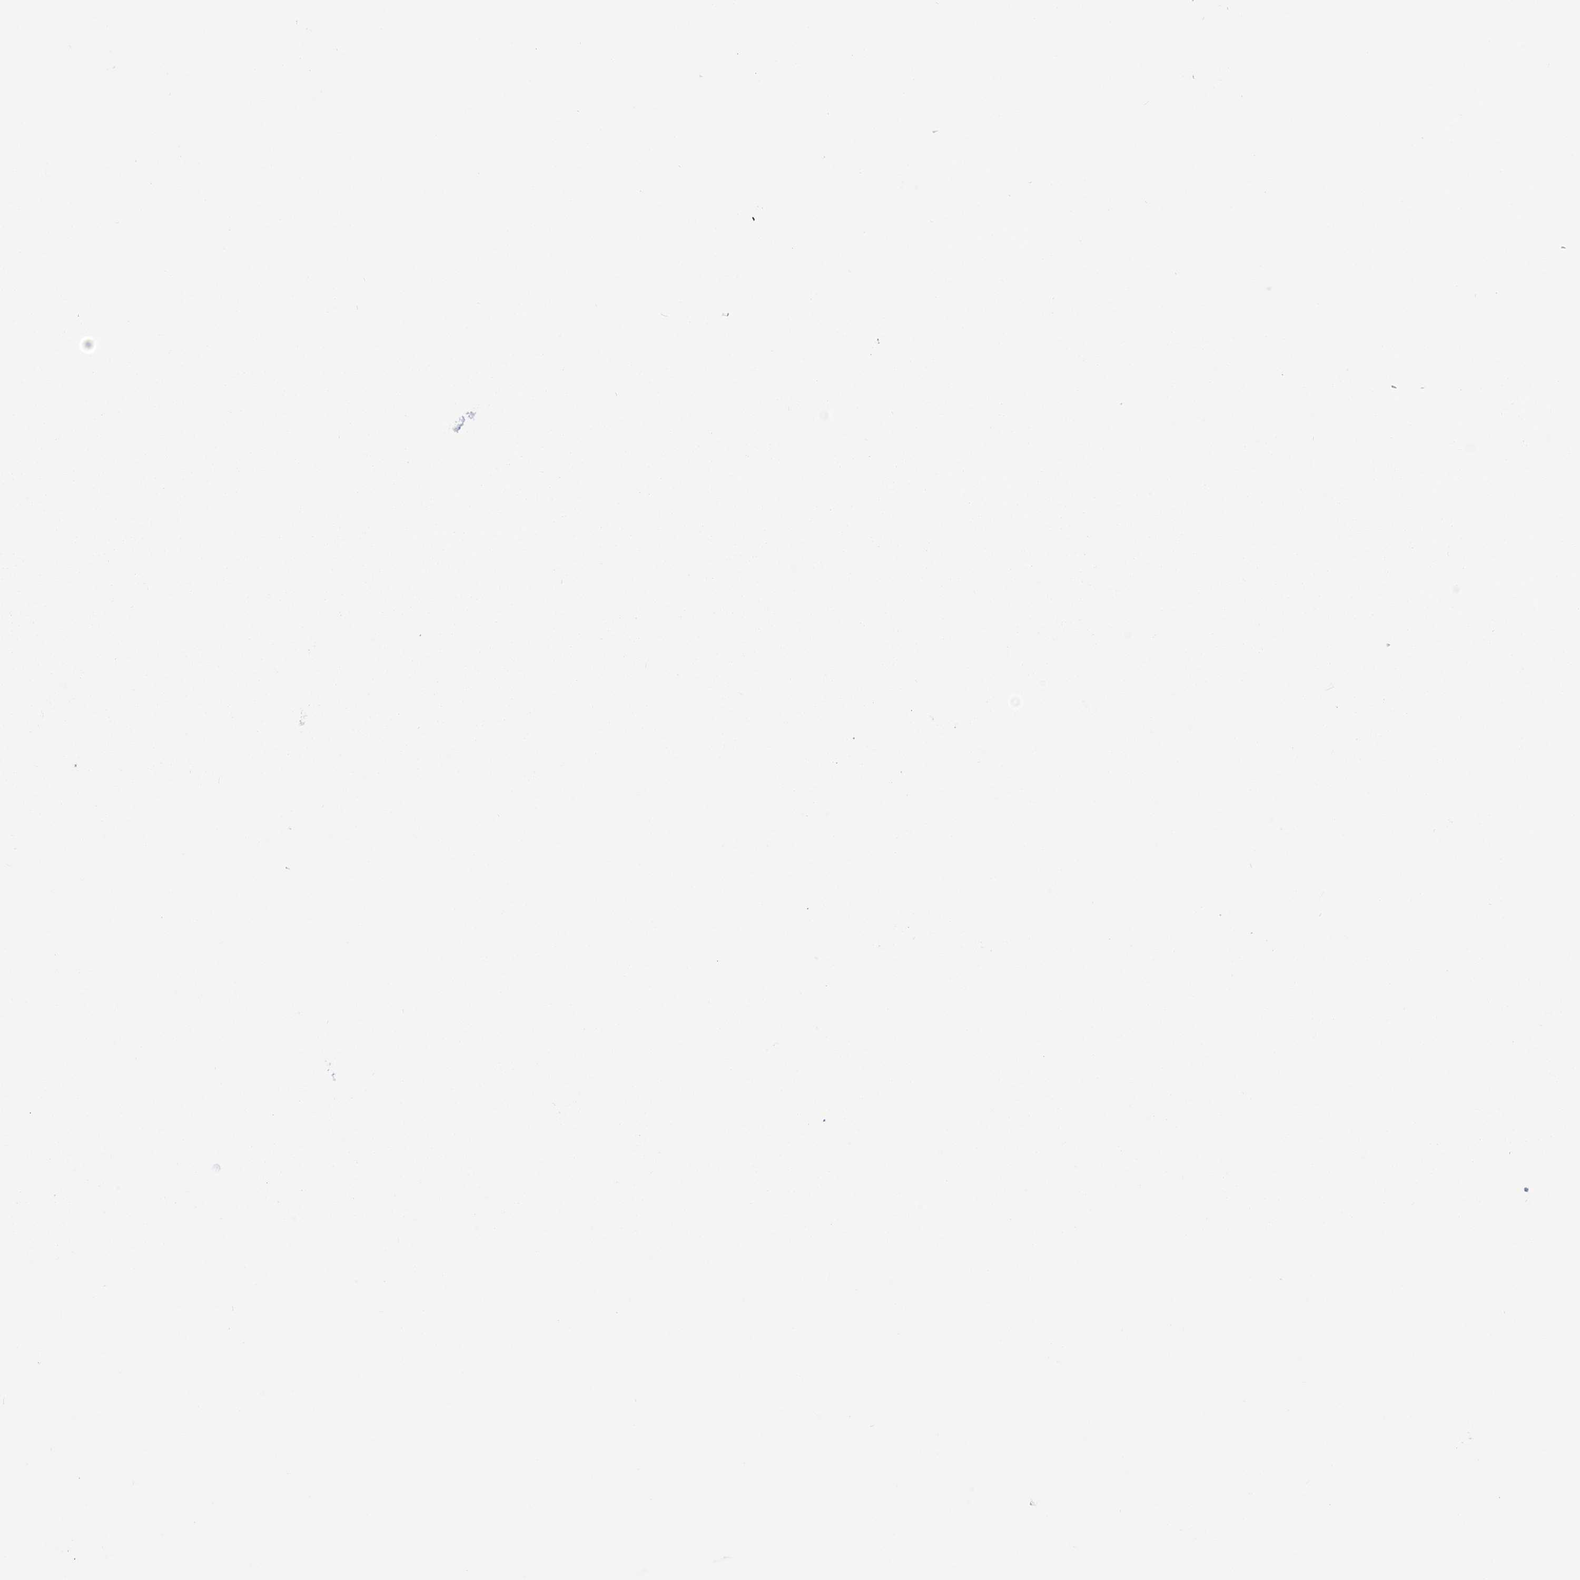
{"staining": {"intensity": "negative", "quantity": "none", "location": "none"}, "tissue": "gallbladder", "cell_type": "Glandular cells", "image_type": "normal", "snomed": [{"axis": "morphology", "description": "Normal tissue, NOS"}, {"axis": "topography", "description": "Gallbladder"}], "caption": "Immunohistochemistry (IHC) of unremarkable human gallbladder demonstrates no positivity in glandular cells. (DAB (3,3'-diaminobenzidine) immunohistochemistry (IHC) visualized using brightfield microscopy, high magnification).", "gene": "DPCD", "patient": {"sex": "female", "age": 26}}